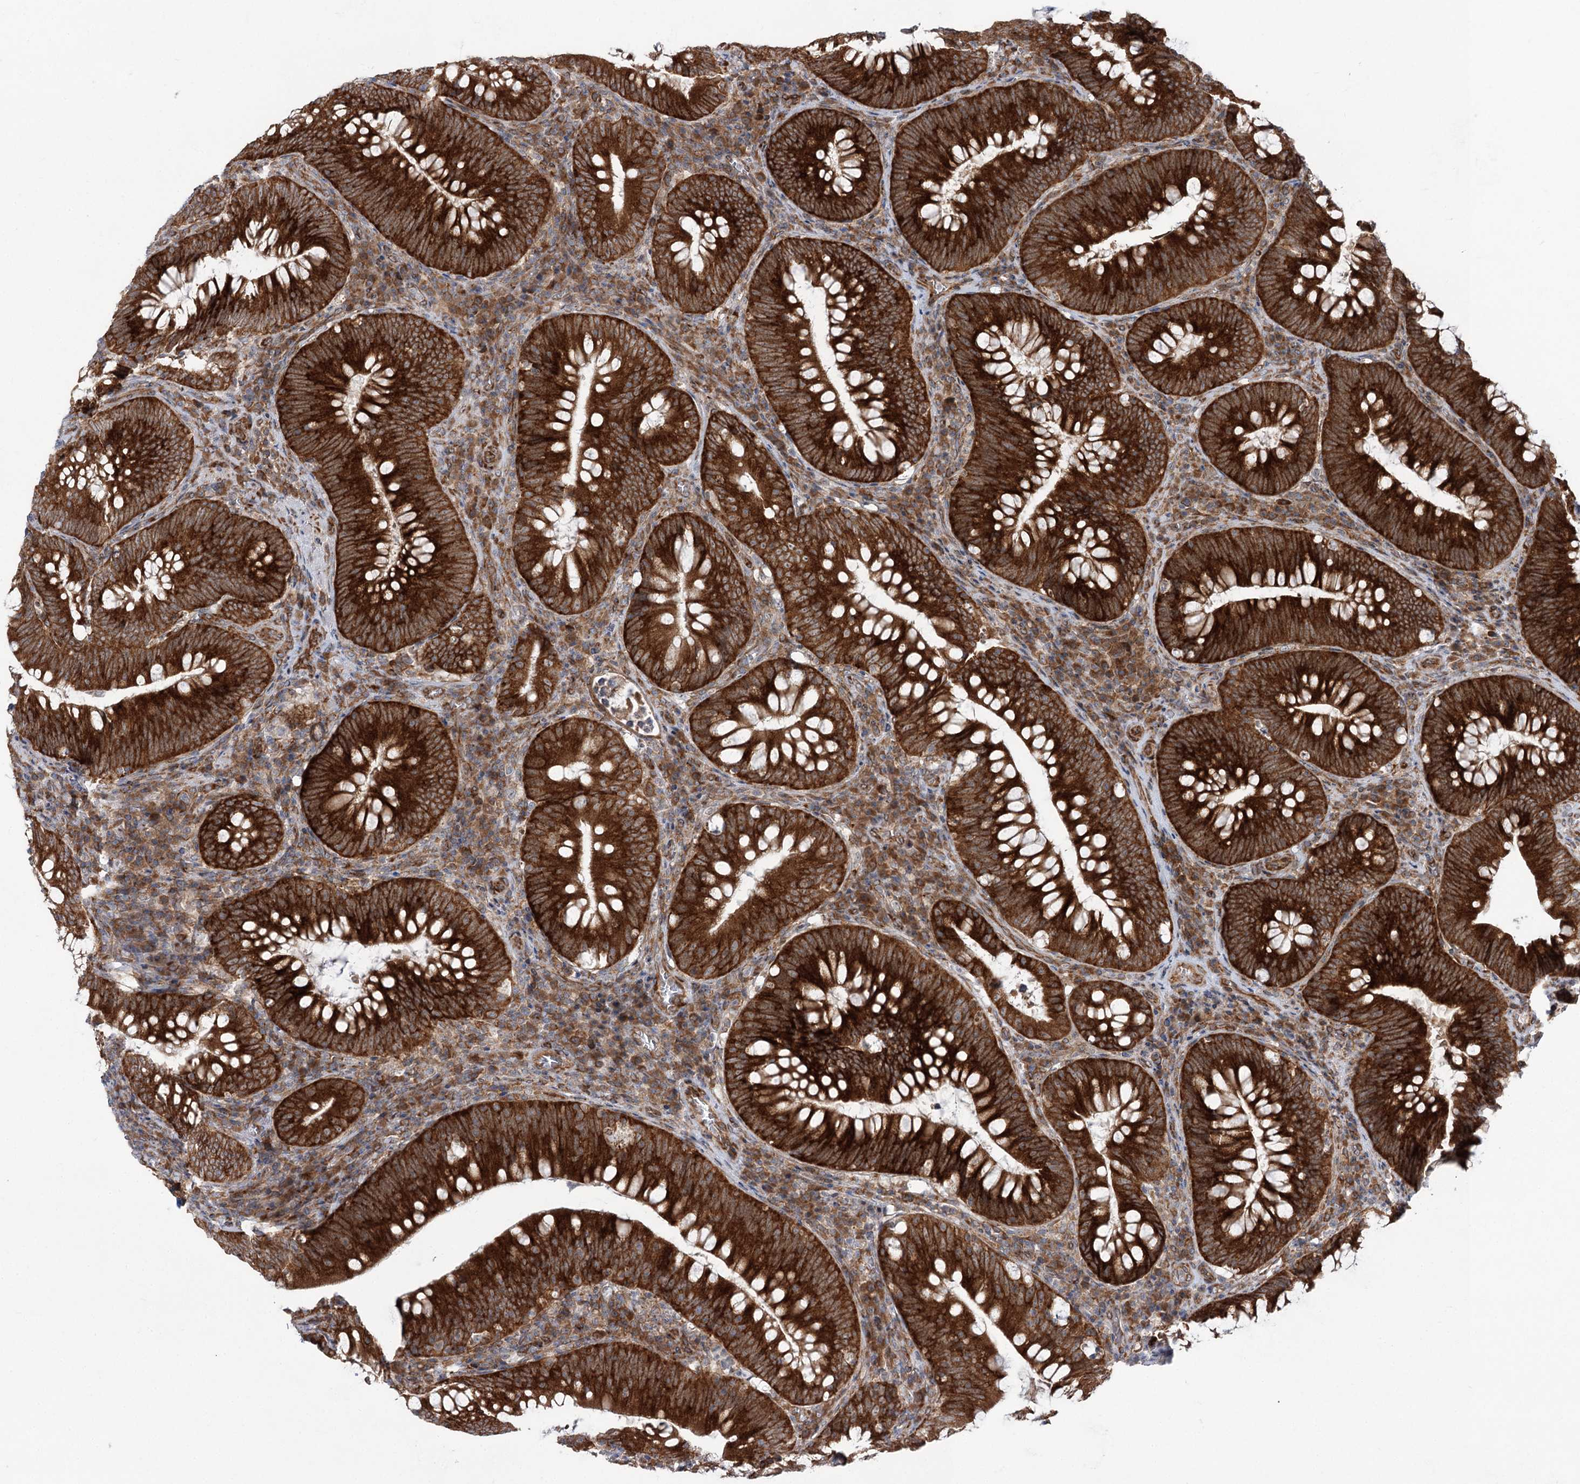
{"staining": {"intensity": "strong", "quantity": ">75%", "location": "cytoplasmic/membranous"}, "tissue": "colorectal cancer", "cell_type": "Tumor cells", "image_type": "cancer", "snomed": [{"axis": "morphology", "description": "Normal tissue, NOS"}, {"axis": "topography", "description": "Colon"}], "caption": "Immunohistochemistry (IHC) (DAB) staining of human colorectal cancer reveals strong cytoplasmic/membranous protein positivity in about >75% of tumor cells. Immunohistochemistry stains the protein of interest in brown and the nuclei are stained blue.", "gene": "VWA2", "patient": {"sex": "female", "age": 82}}